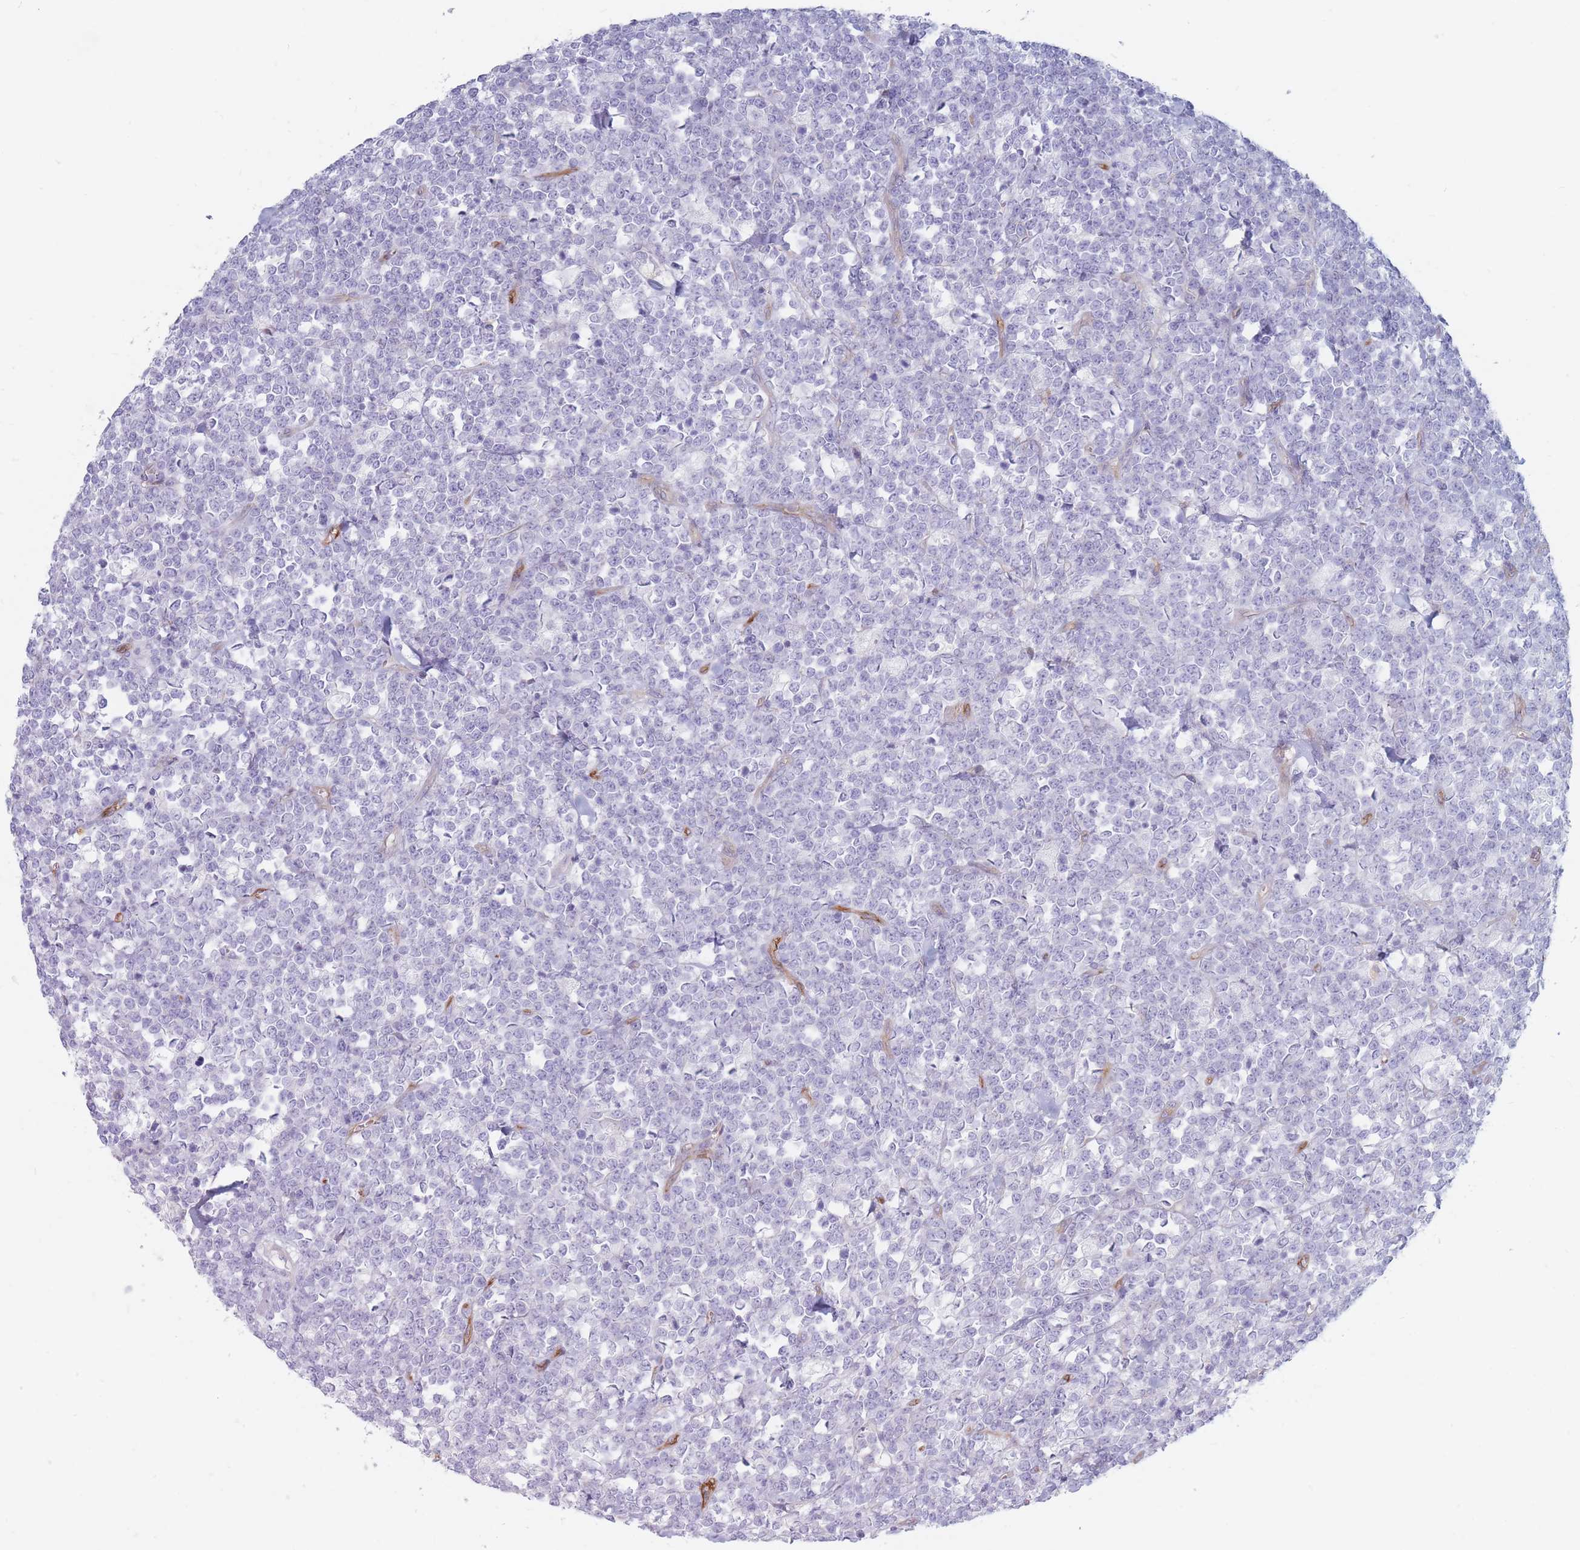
{"staining": {"intensity": "negative", "quantity": "none", "location": "none"}, "tissue": "lymphoma", "cell_type": "Tumor cells", "image_type": "cancer", "snomed": [{"axis": "morphology", "description": "Malignant lymphoma, non-Hodgkin's type, High grade"}, {"axis": "topography", "description": "Small intestine"}], "caption": "IHC histopathology image of neoplastic tissue: human lymphoma stained with DAB (3,3'-diaminobenzidine) shows no significant protein staining in tumor cells.", "gene": "PLPP1", "patient": {"sex": "male", "age": 8}}